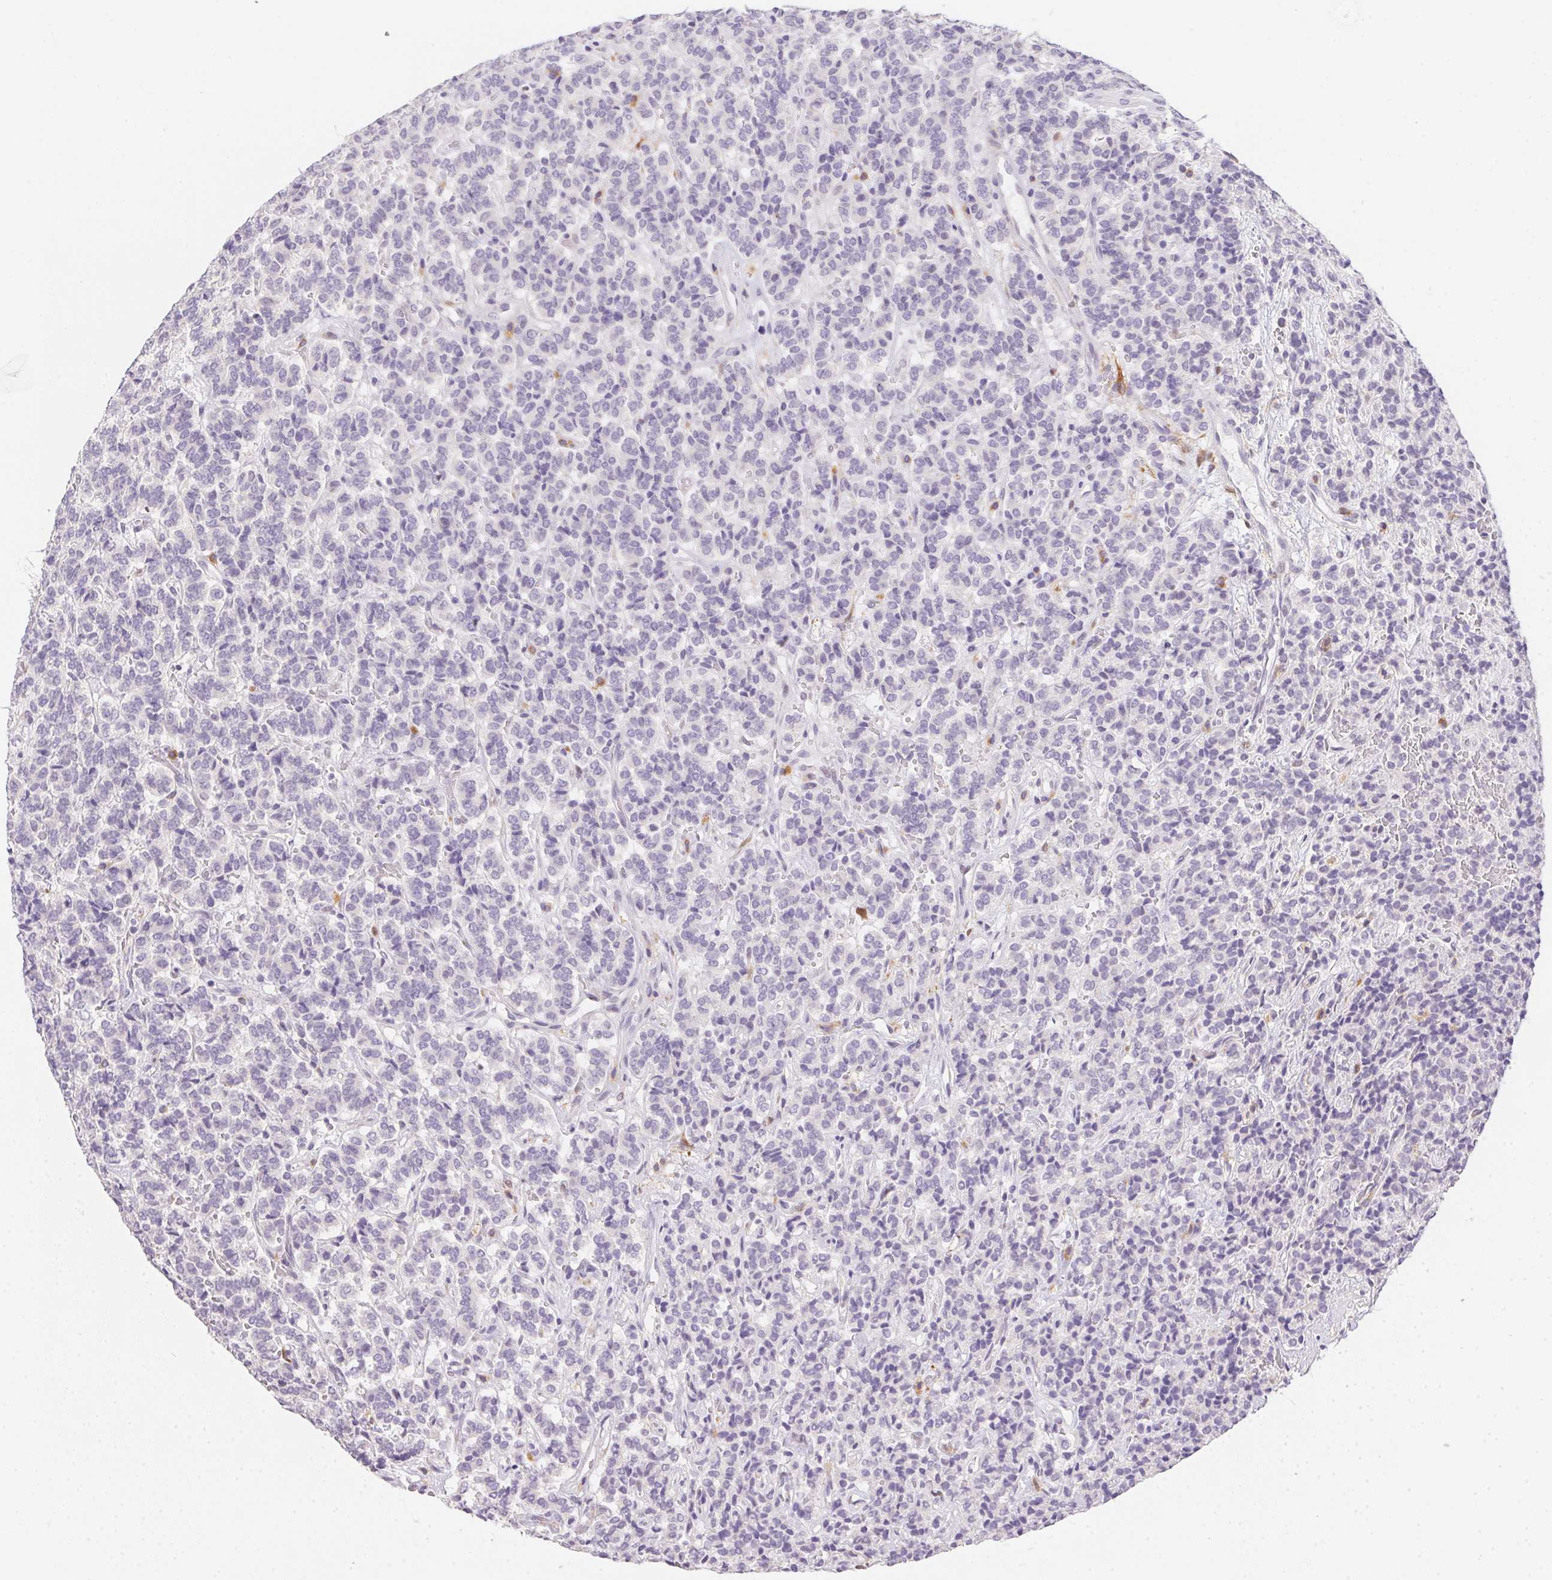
{"staining": {"intensity": "negative", "quantity": "none", "location": "none"}, "tissue": "carcinoid", "cell_type": "Tumor cells", "image_type": "cancer", "snomed": [{"axis": "morphology", "description": "Carcinoid, malignant, NOS"}, {"axis": "topography", "description": "Pancreas"}], "caption": "High power microscopy micrograph of an immunohistochemistry (IHC) histopathology image of carcinoid, revealing no significant positivity in tumor cells. Brightfield microscopy of immunohistochemistry (IHC) stained with DAB (brown) and hematoxylin (blue), captured at high magnification.", "gene": "MORC1", "patient": {"sex": "male", "age": 36}}